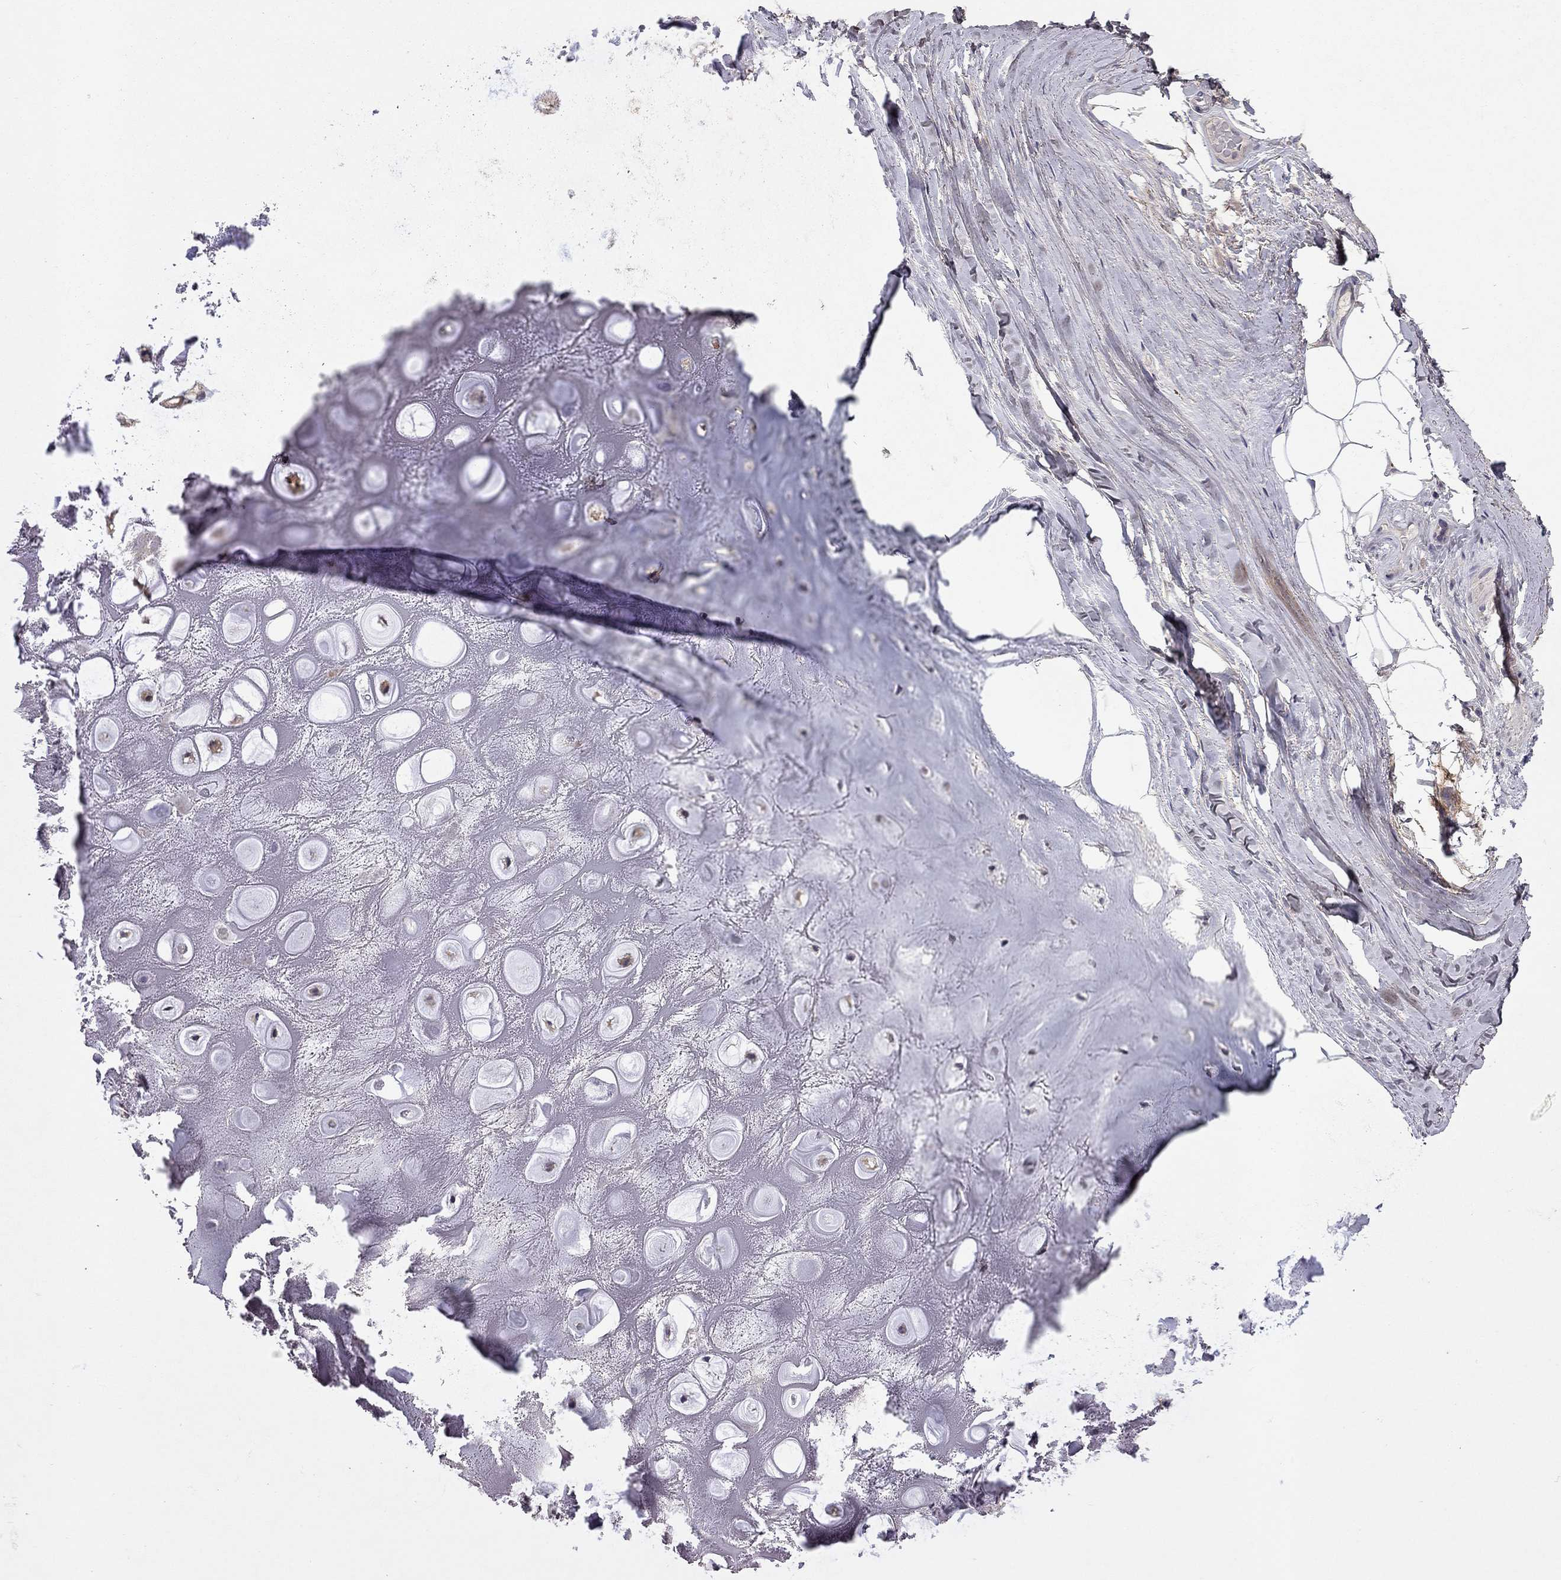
{"staining": {"intensity": "negative", "quantity": "none", "location": "none"}, "tissue": "adipose tissue", "cell_type": "Adipocytes", "image_type": "normal", "snomed": [{"axis": "morphology", "description": "Normal tissue, NOS"}, {"axis": "topography", "description": "Lymph node"}, {"axis": "topography", "description": "Cartilage tissue"}, {"axis": "topography", "description": "Nasopharynx"}], "caption": "Immunohistochemistry (IHC) of normal human adipose tissue shows no positivity in adipocytes. (DAB (3,3'-diaminobenzidine) immunohistochemistry (IHC), high magnification).", "gene": "ESR2", "patient": {"sex": "male", "age": 63}}